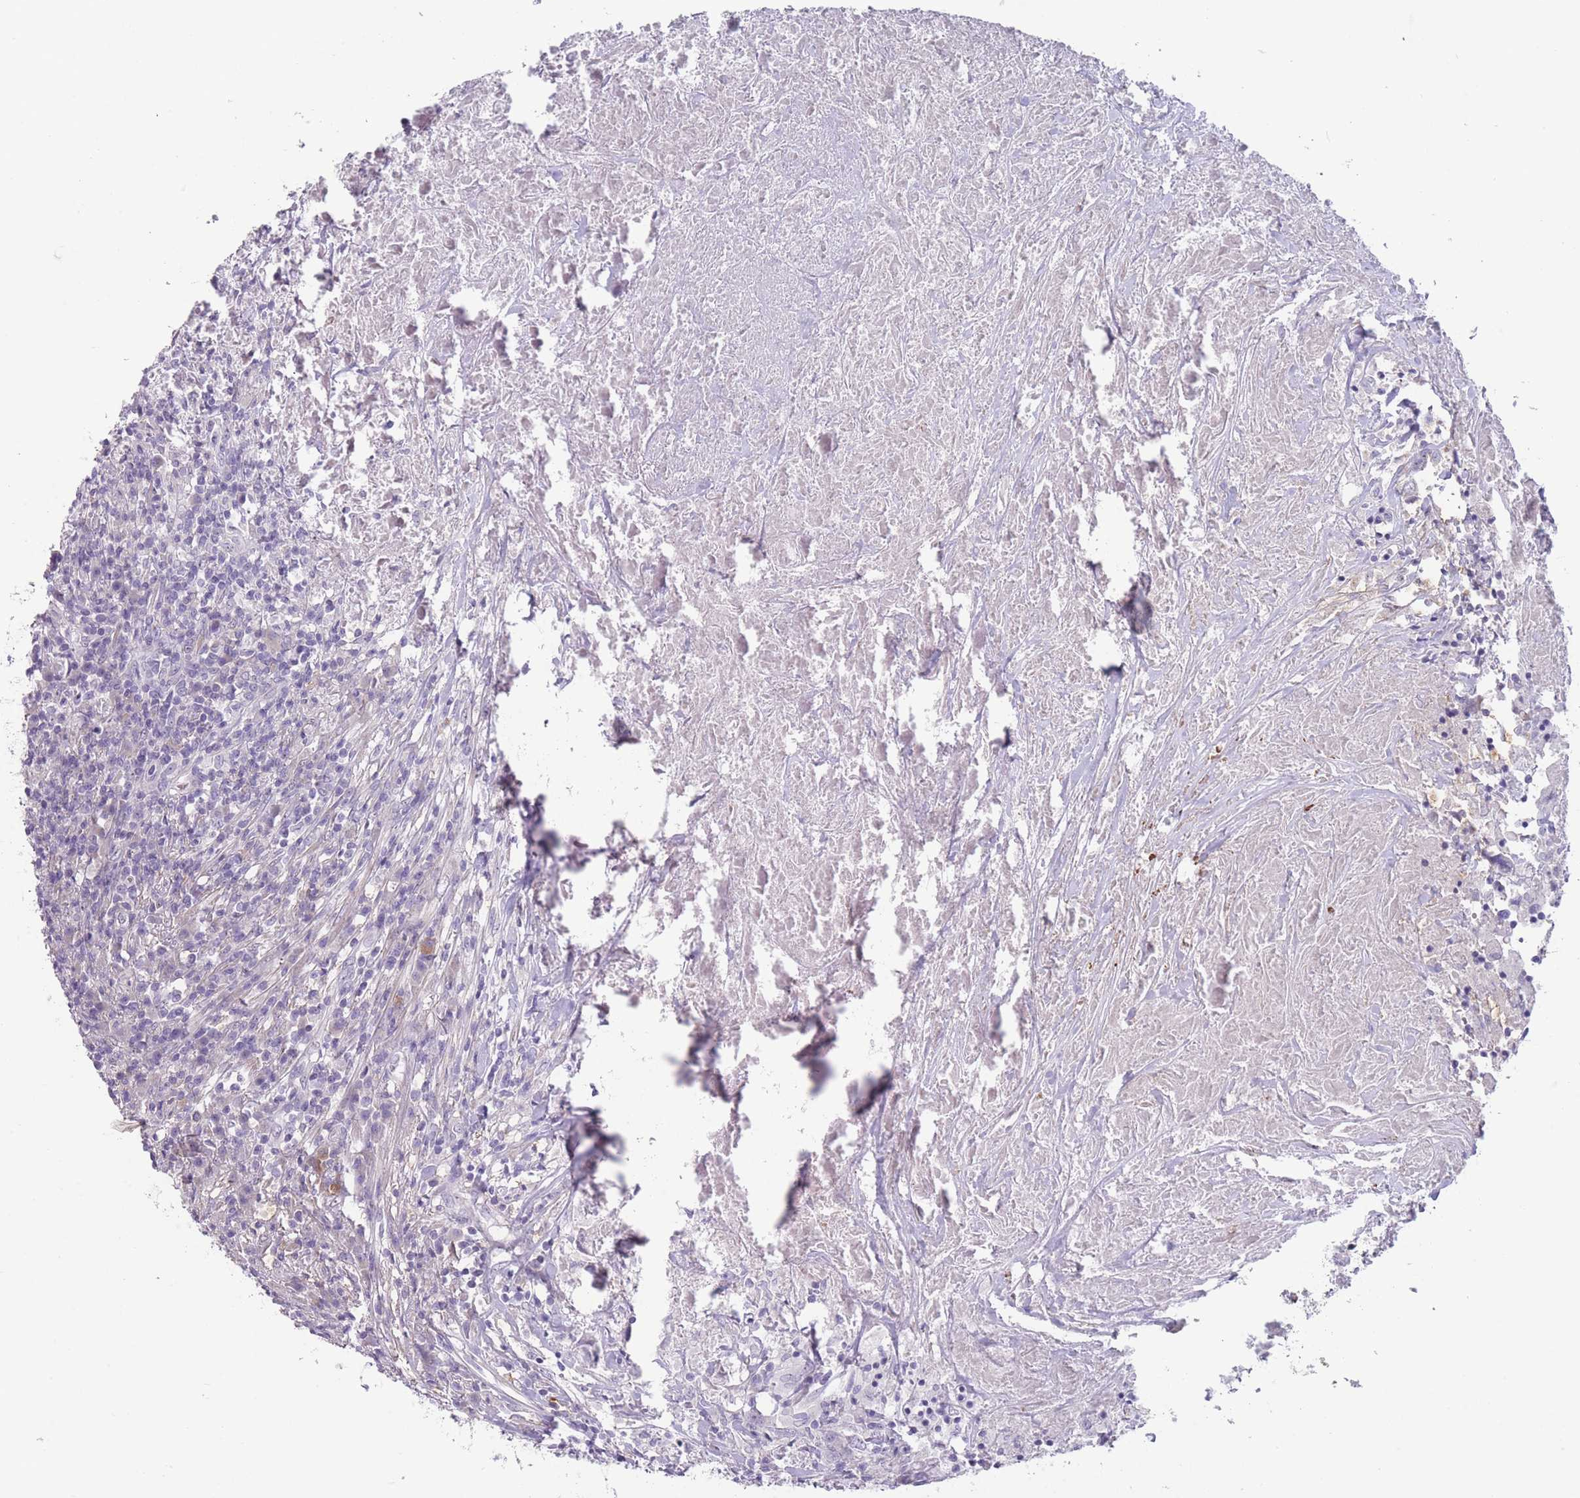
{"staining": {"intensity": "negative", "quantity": "none", "location": "none"}, "tissue": "urothelial cancer", "cell_type": "Tumor cells", "image_type": "cancer", "snomed": [{"axis": "morphology", "description": "Urothelial carcinoma, High grade"}, {"axis": "topography", "description": "Urinary bladder"}], "caption": "The photomicrograph shows no staining of tumor cells in high-grade urothelial carcinoma.", "gene": "PAIP2B", "patient": {"sex": "male", "age": 61}}